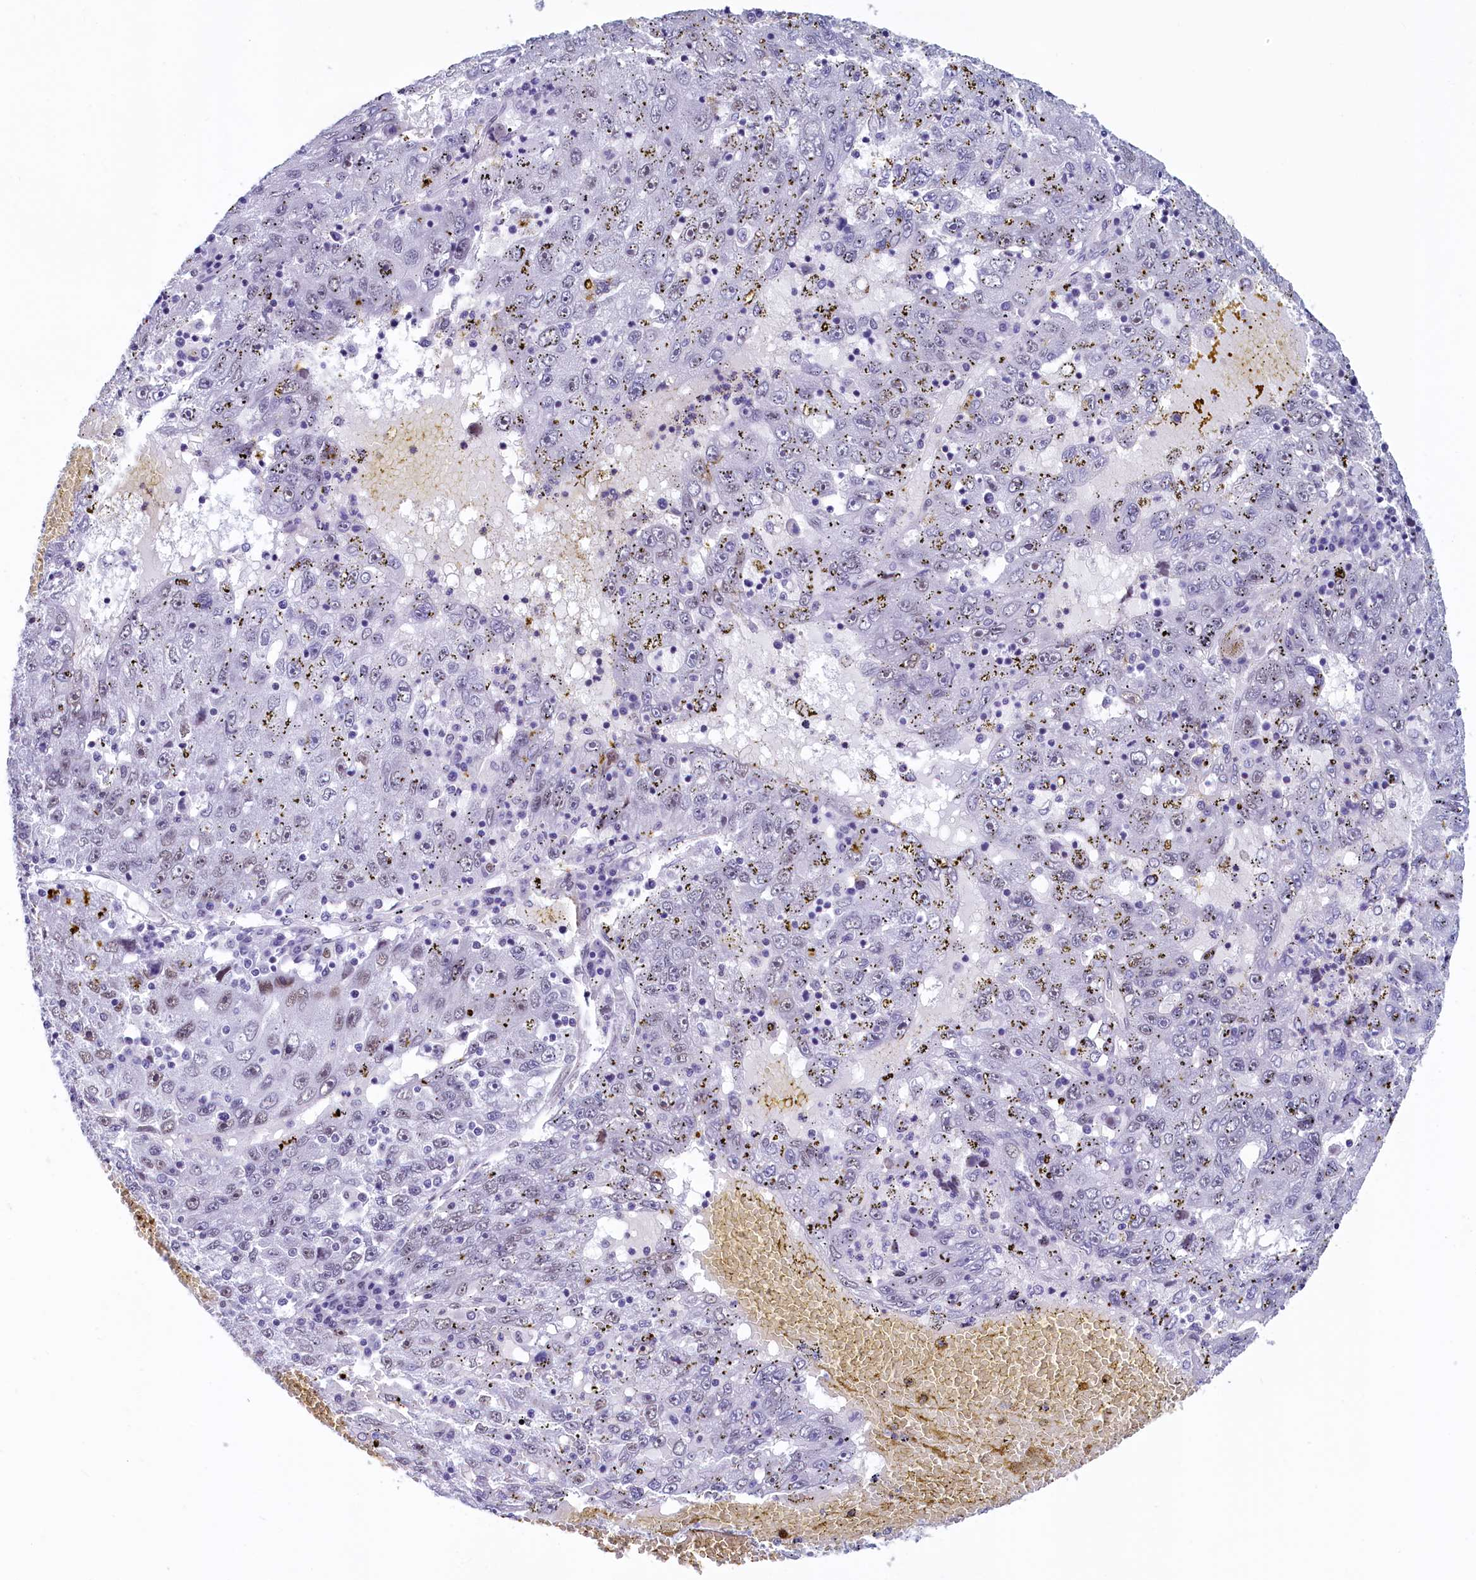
{"staining": {"intensity": "negative", "quantity": "none", "location": "none"}, "tissue": "liver cancer", "cell_type": "Tumor cells", "image_type": "cancer", "snomed": [{"axis": "morphology", "description": "Carcinoma, Hepatocellular, NOS"}, {"axis": "topography", "description": "Liver"}], "caption": "Tumor cells are negative for brown protein staining in liver cancer. Brightfield microscopy of IHC stained with DAB (3,3'-diaminobenzidine) (brown) and hematoxylin (blue), captured at high magnification.", "gene": "SUGP2", "patient": {"sex": "male", "age": 49}}